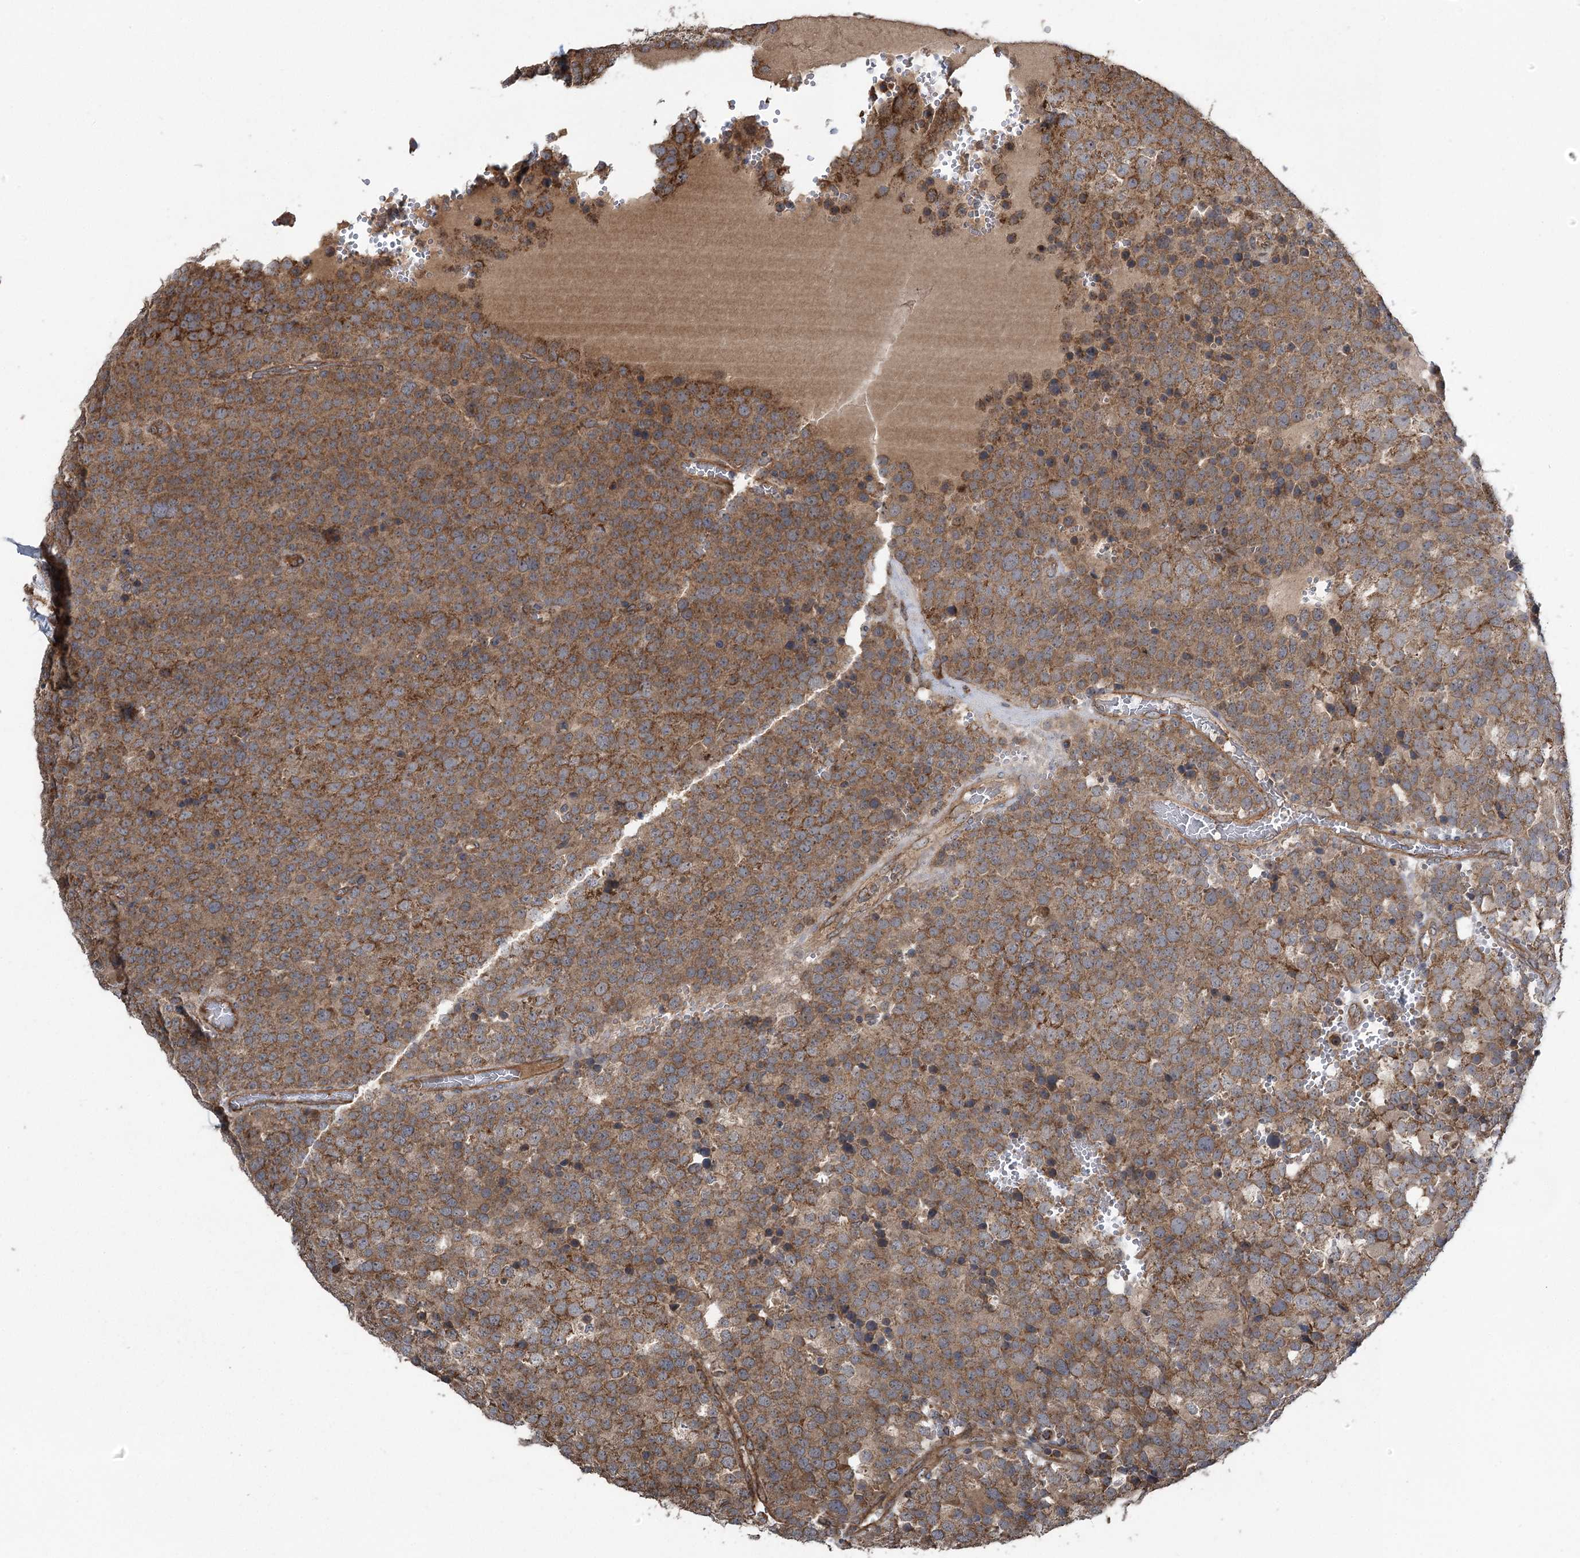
{"staining": {"intensity": "strong", "quantity": ">75%", "location": "cytoplasmic/membranous"}, "tissue": "testis cancer", "cell_type": "Tumor cells", "image_type": "cancer", "snomed": [{"axis": "morphology", "description": "Seminoma, NOS"}, {"axis": "topography", "description": "Testis"}], "caption": "IHC image of neoplastic tissue: testis cancer (seminoma) stained using IHC reveals high levels of strong protein expression localized specifically in the cytoplasmic/membranous of tumor cells, appearing as a cytoplasmic/membranous brown color.", "gene": "RWDD4", "patient": {"sex": "male", "age": 71}}